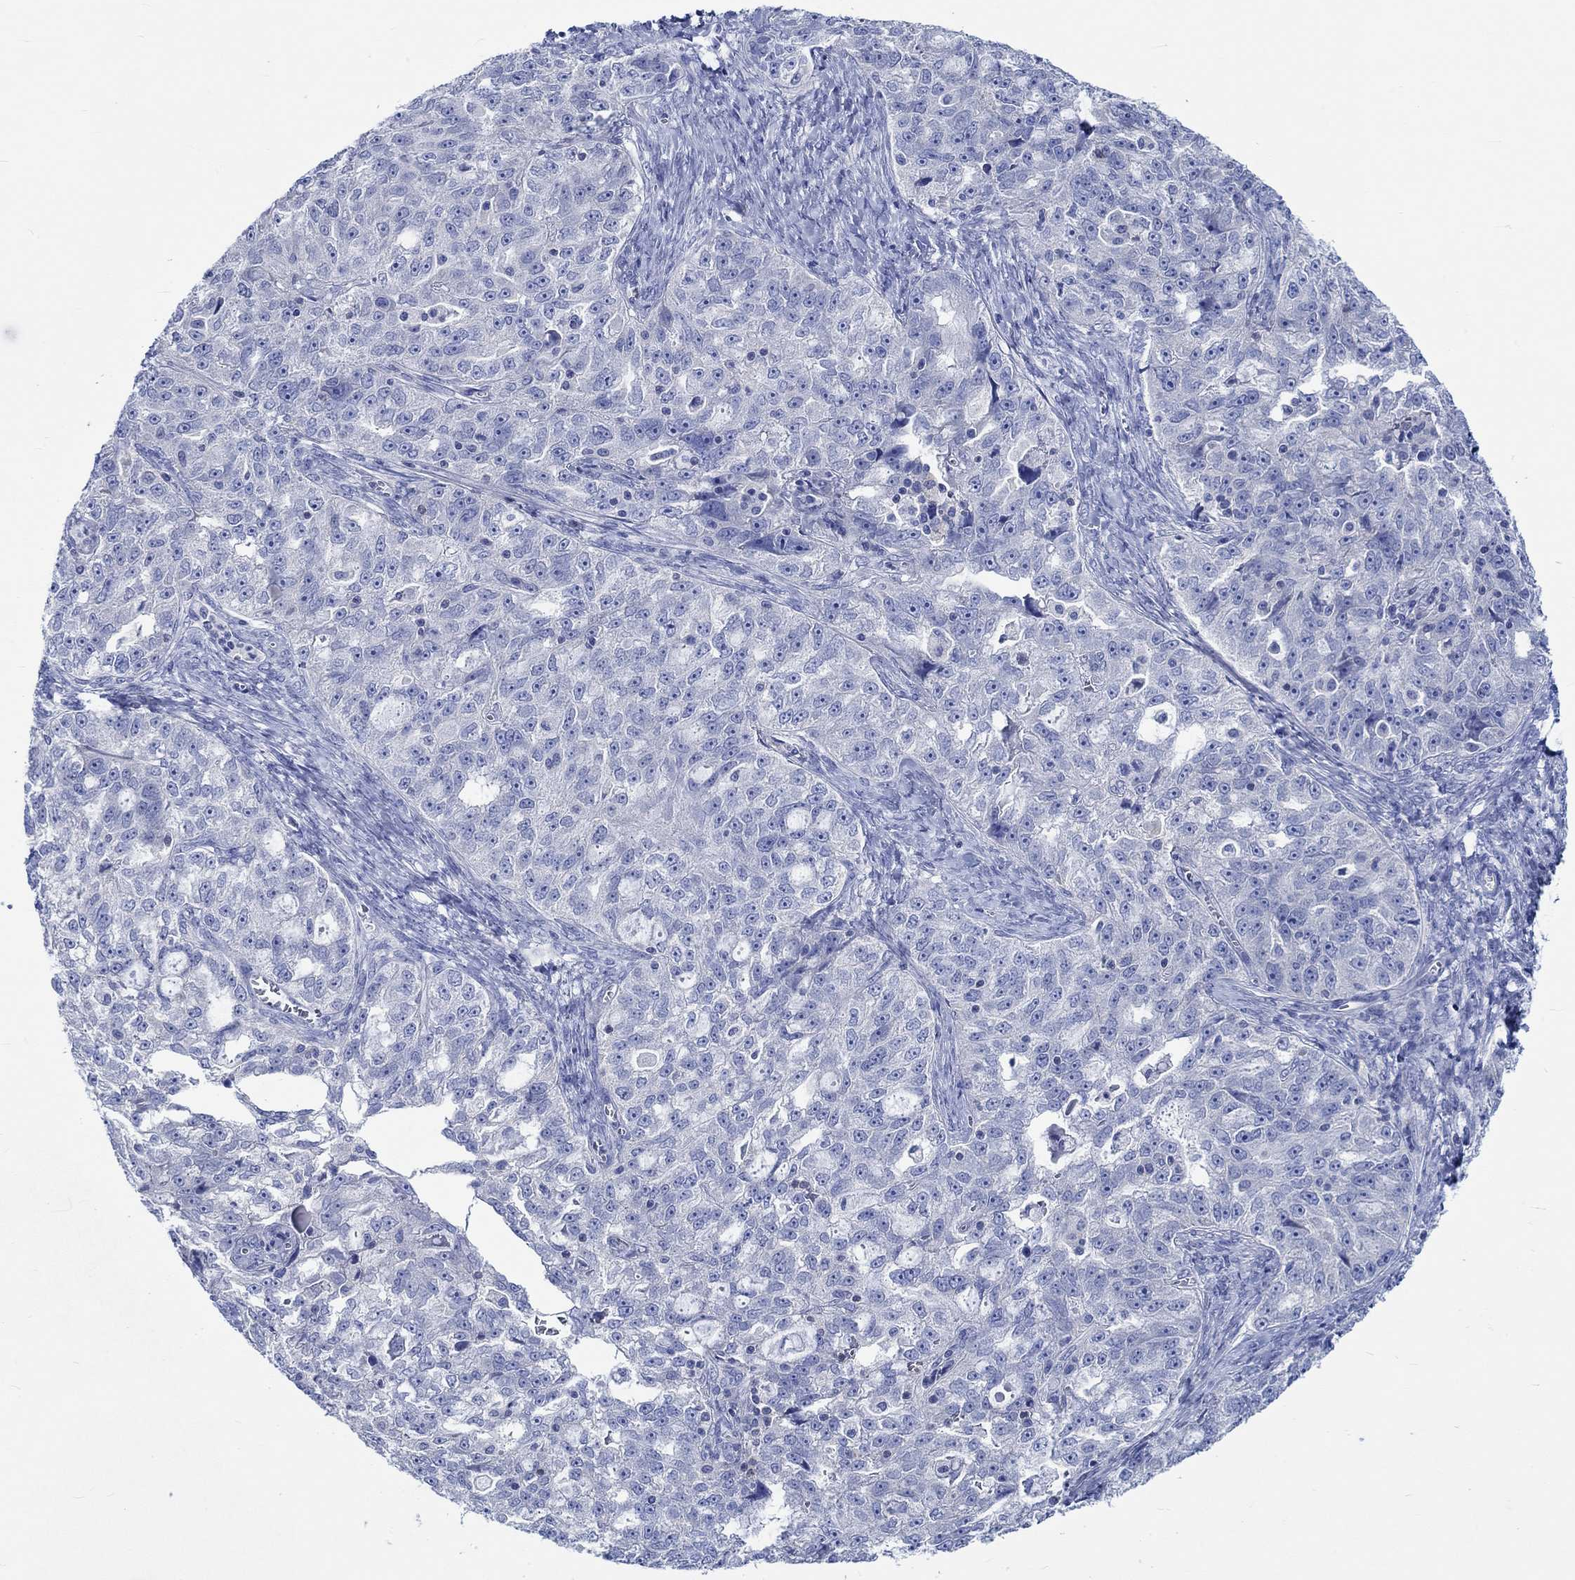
{"staining": {"intensity": "negative", "quantity": "none", "location": "none"}, "tissue": "ovarian cancer", "cell_type": "Tumor cells", "image_type": "cancer", "snomed": [{"axis": "morphology", "description": "Cystadenocarcinoma, serous, NOS"}, {"axis": "topography", "description": "Ovary"}], "caption": "The photomicrograph reveals no staining of tumor cells in ovarian cancer.", "gene": "PTPRN2", "patient": {"sex": "female", "age": 51}}